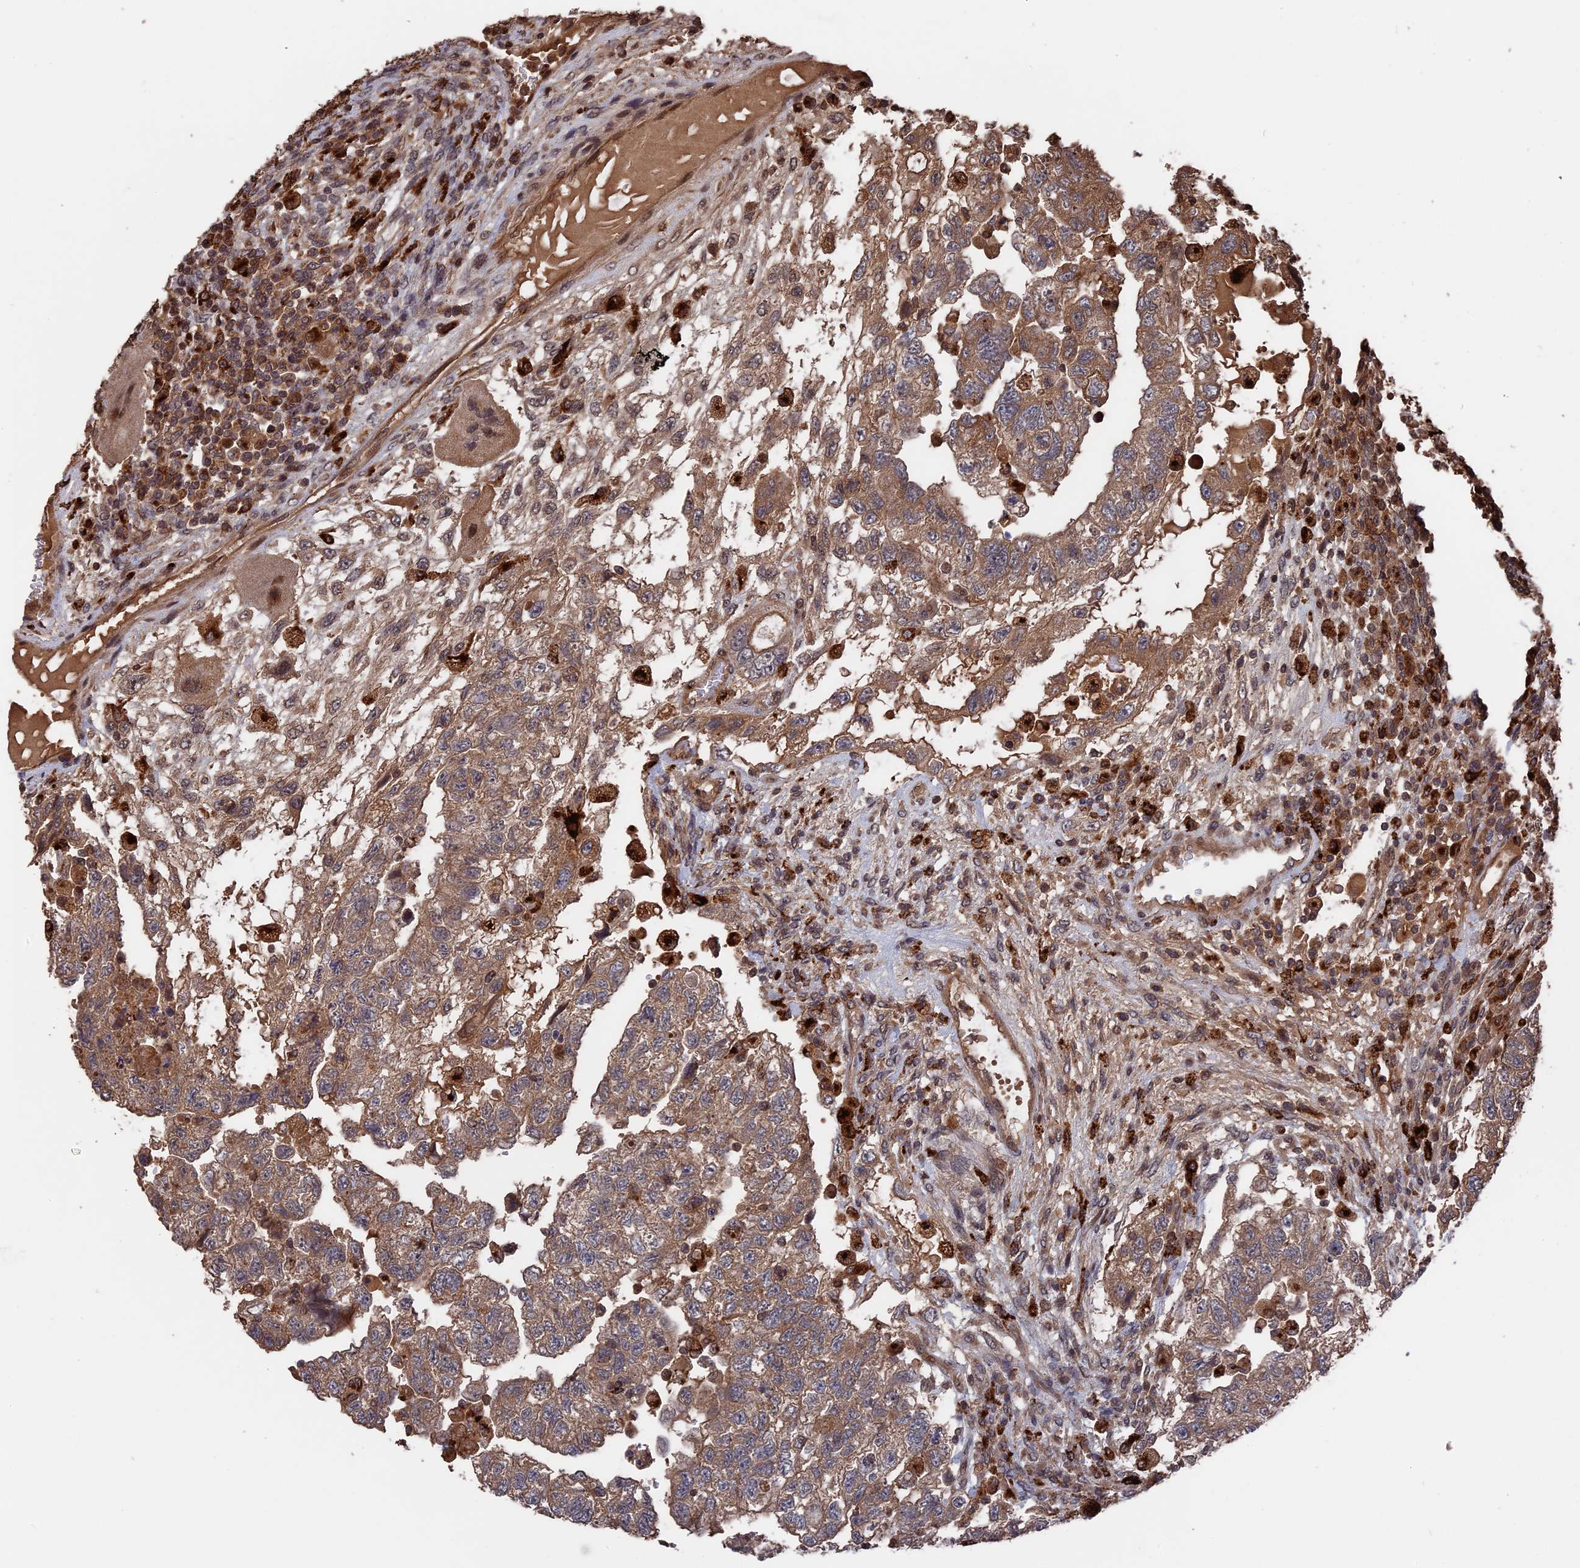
{"staining": {"intensity": "moderate", "quantity": ">75%", "location": "cytoplasmic/membranous"}, "tissue": "testis cancer", "cell_type": "Tumor cells", "image_type": "cancer", "snomed": [{"axis": "morphology", "description": "Carcinoma, Embryonal, NOS"}, {"axis": "topography", "description": "Testis"}], "caption": "The photomicrograph exhibits a brown stain indicating the presence of a protein in the cytoplasmic/membranous of tumor cells in testis cancer.", "gene": "TELO2", "patient": {"sex": "male", "age": 36}}